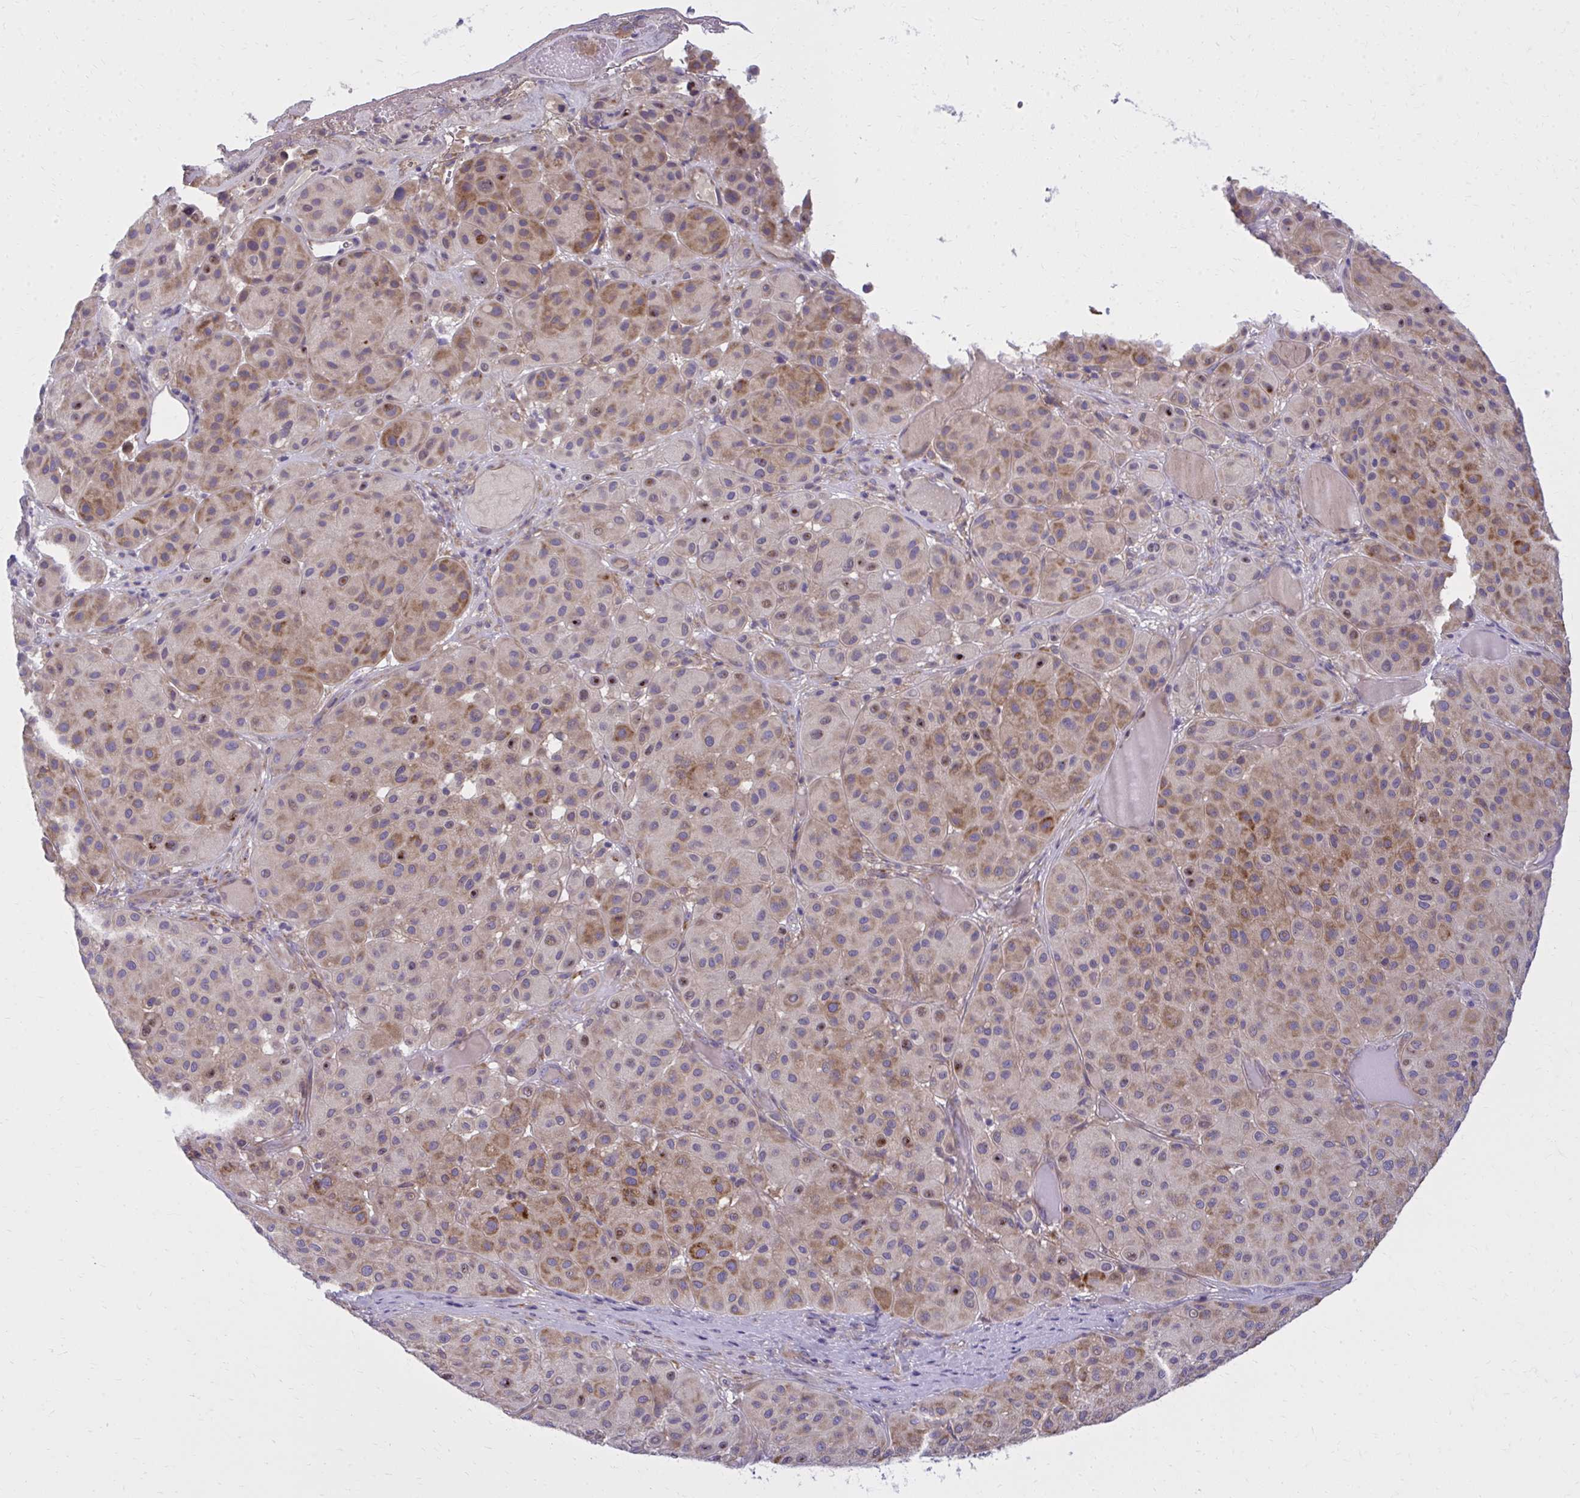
{"staining": {"intensity": "moderate", "quantity": ">75%", "location": "cytoplasmic/membranous,nuclear"}, "tissue": "melanoma", "cell_type": "Tumor cells", "image_type": "cancer", "snomed": [{"axis": "morphology", "description": "Malignant melanoma, Metastatic site"}, {"axis": "topography", "description": "Smooth muscle"}], "caption": "Malignant melanoma (metastatic site) stained with immunohistochemistry exhibits moderate cytoplasmic/membranous and nuclear expression in approximately >75% of tumor cells. Using DAB (3,3'-diaminobenzidine) (brown) and hematoxylin (blue) stains, captured at high magnification using brightfield microscopy.", "gene": "CEMP1", "patient": {"sex": "male", "age": 41}}